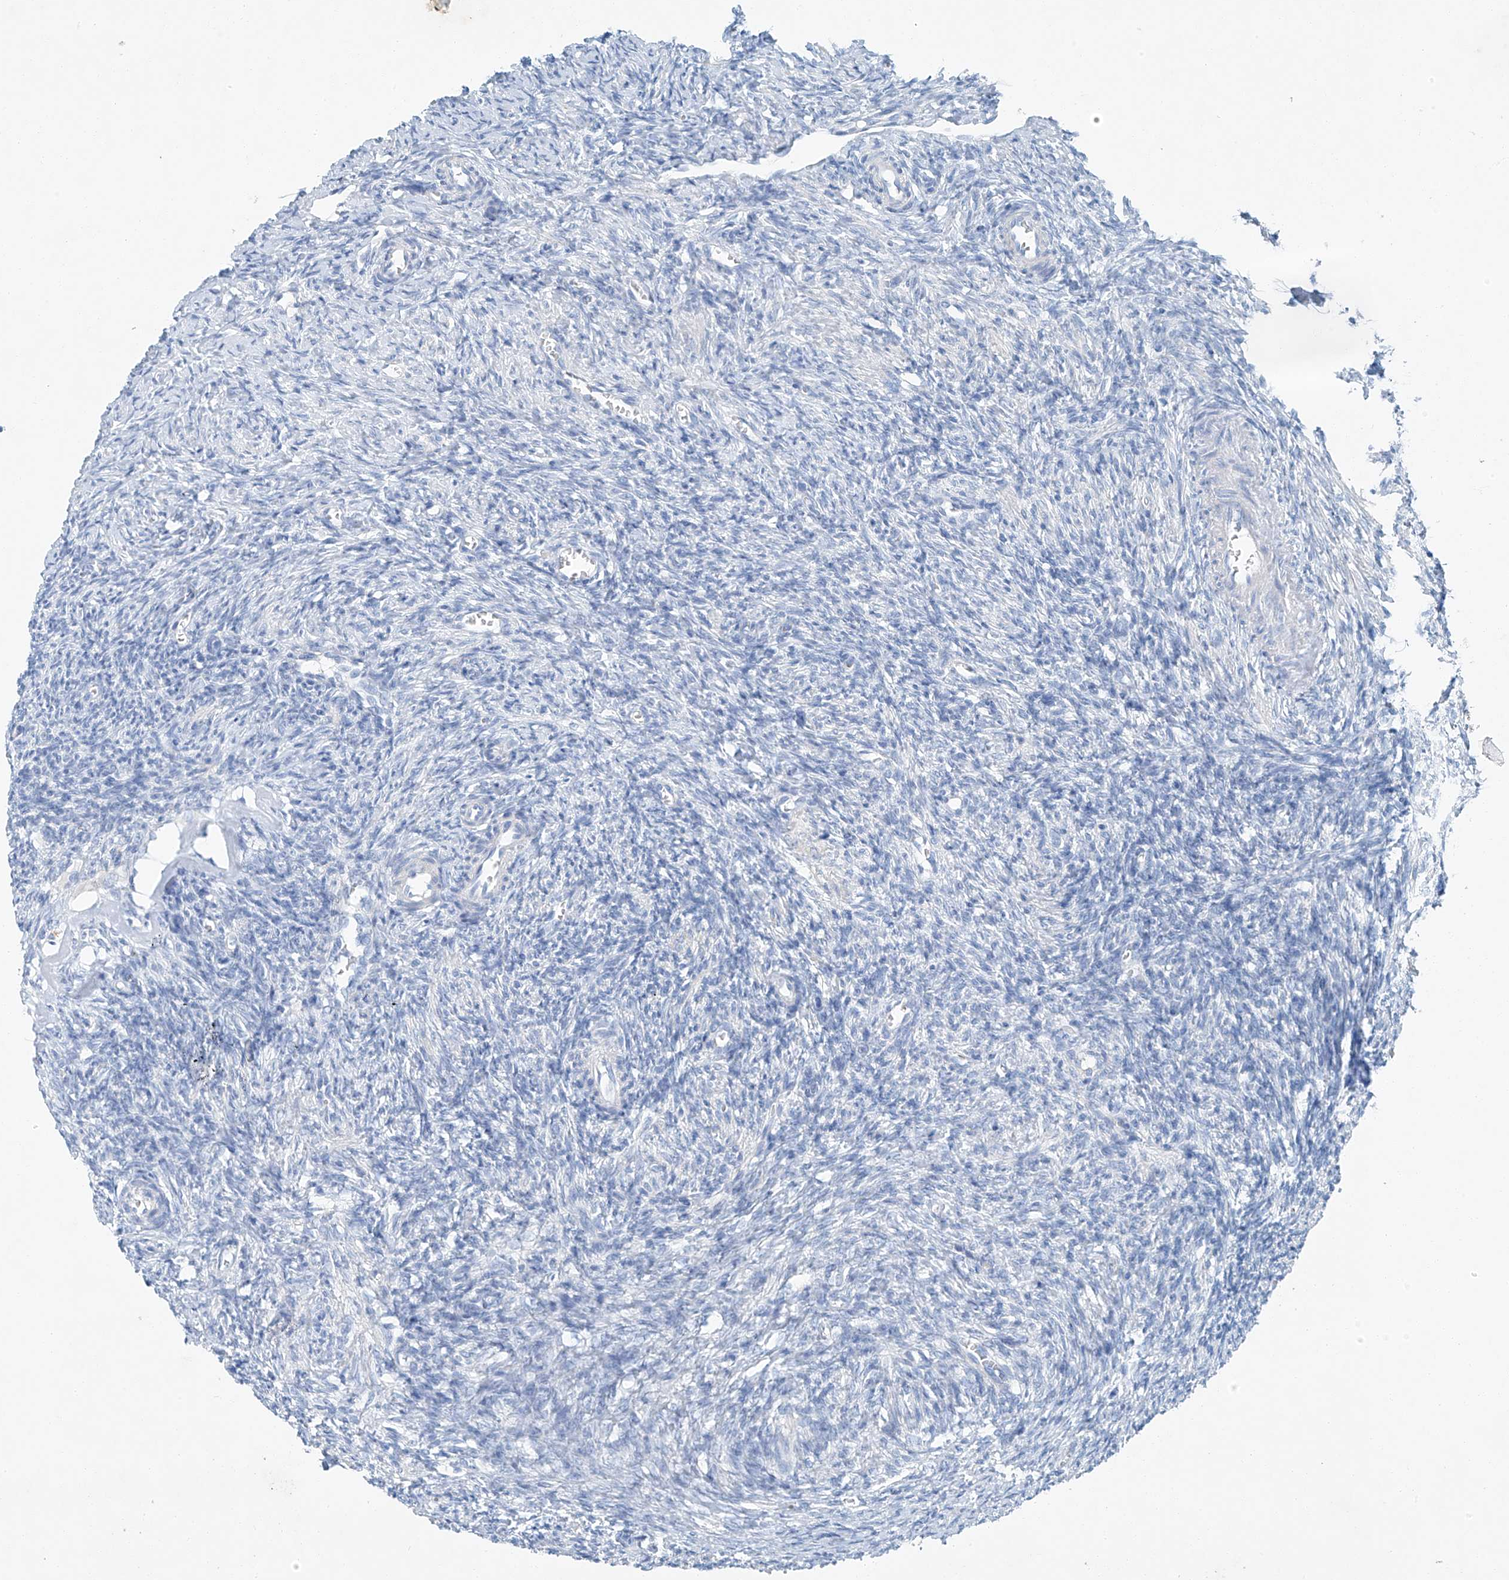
{"staining": {"intensity": "negative", "quantity": "none", "location": "none"}, "tissue": "ovary", "cell_type": "Ovarian stroma cells", "image_type": "normal", "snomed": [{"axis": "morphology", "description": "Normal tissue, NOS"}, {"axis": "topography", "description": "Ovary"}], "caption": "Immunohistochemistry of unremarkable human ovary shows no staining in ovarian stroma cells.", "gene": "C1orf87", "patient": {"sex": "female", "age": 27}}